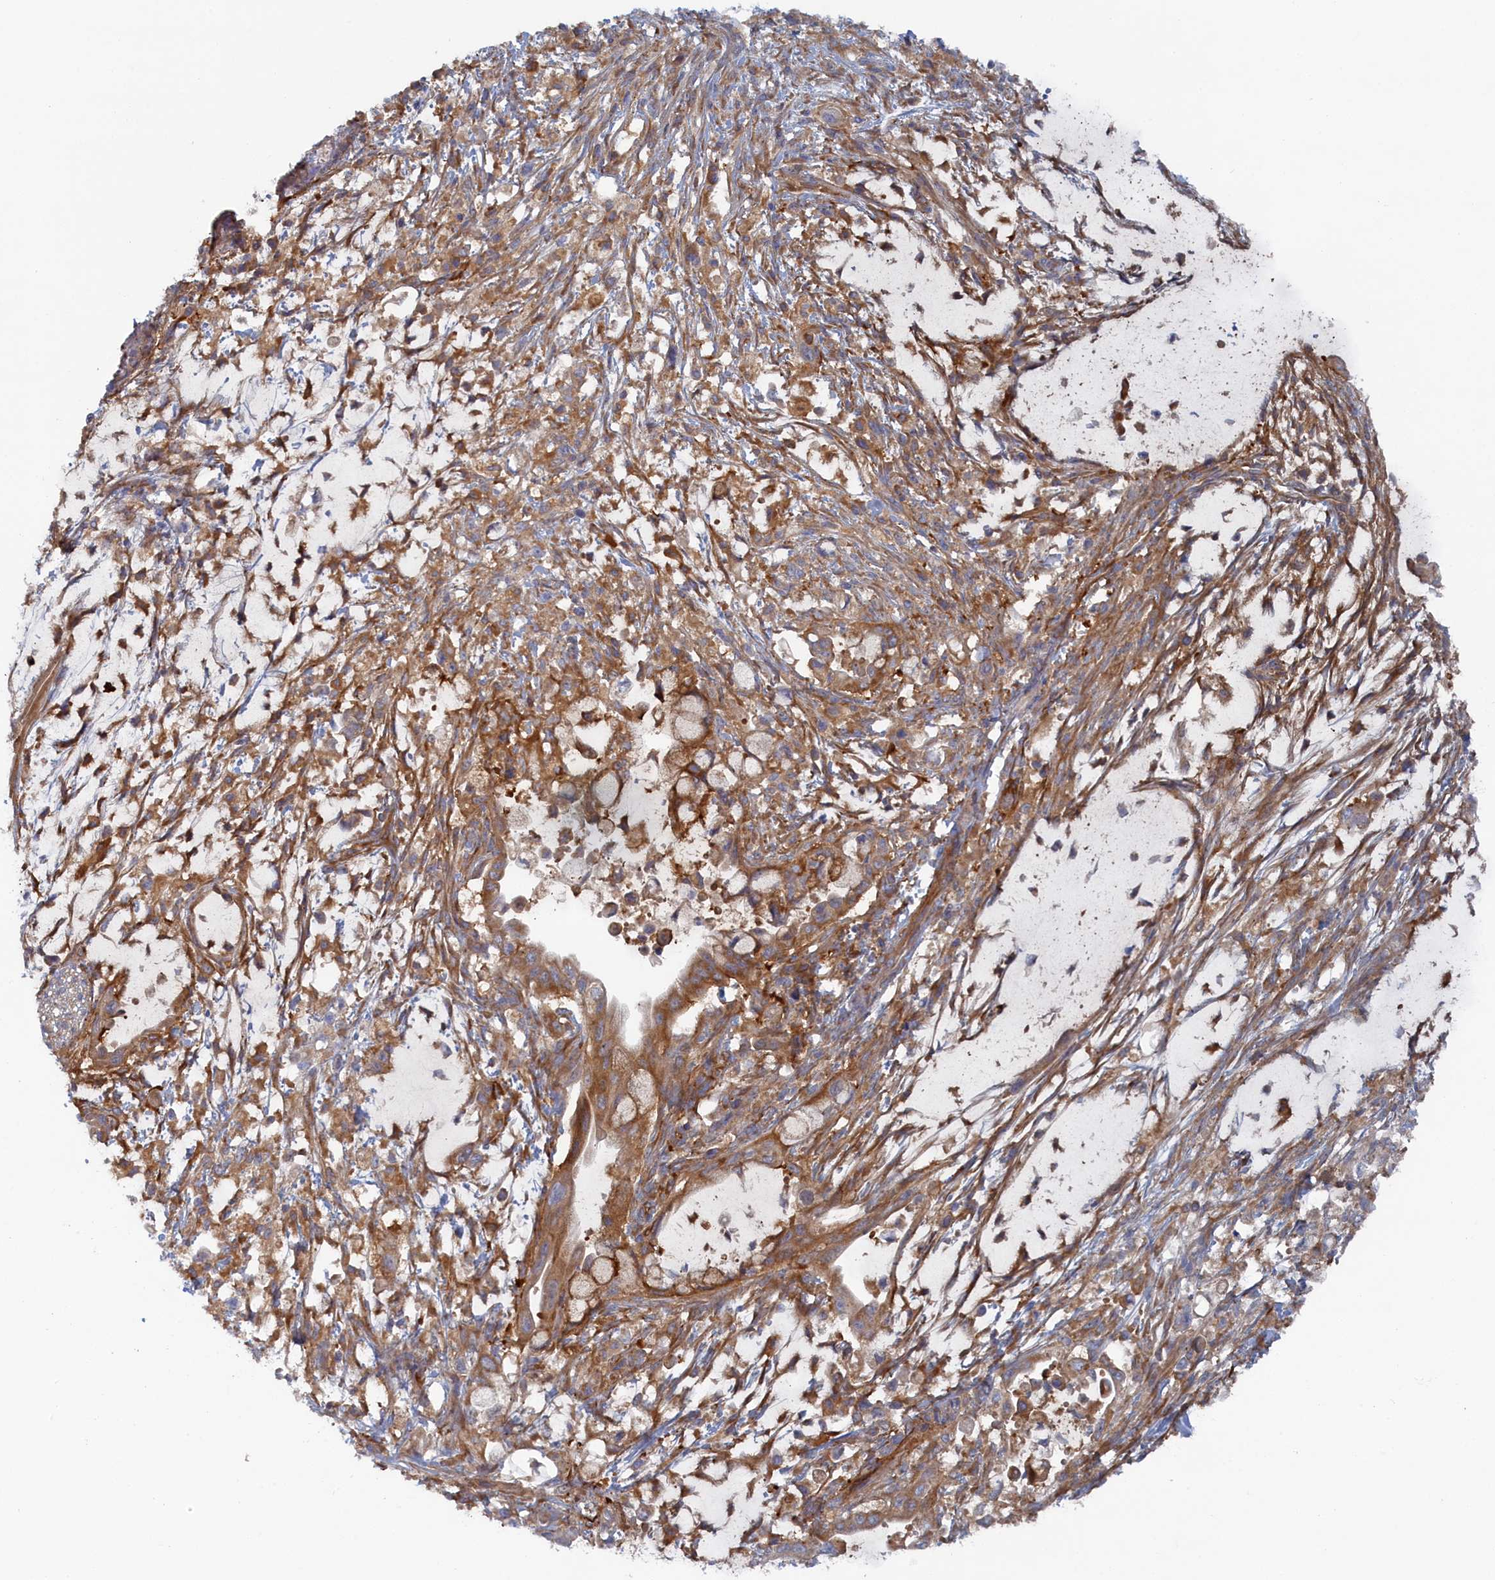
{"staining": {"intensity": "moderate", "quantity": ">75%", "location": "cytoplasmic/membranous"}, "tissue": "pancreatic cancer", "cell_type": "Tumor cells", "image_type": "cancer", "snomed": [{"axis": "morphology", "description": "Adenocarcinoma, NOS"}, {"axis": "topography", "description": "Pancreas"}], "caption": "IHC histopathology image of pancreatic cancer stained for a protein (brown), which reveals medium levels of moderate cytoplasmic/membranous staining in approximately >75% of tumor cells.", "gene": "TMEM196", "patient": {"sex": "male", "age": 48}}